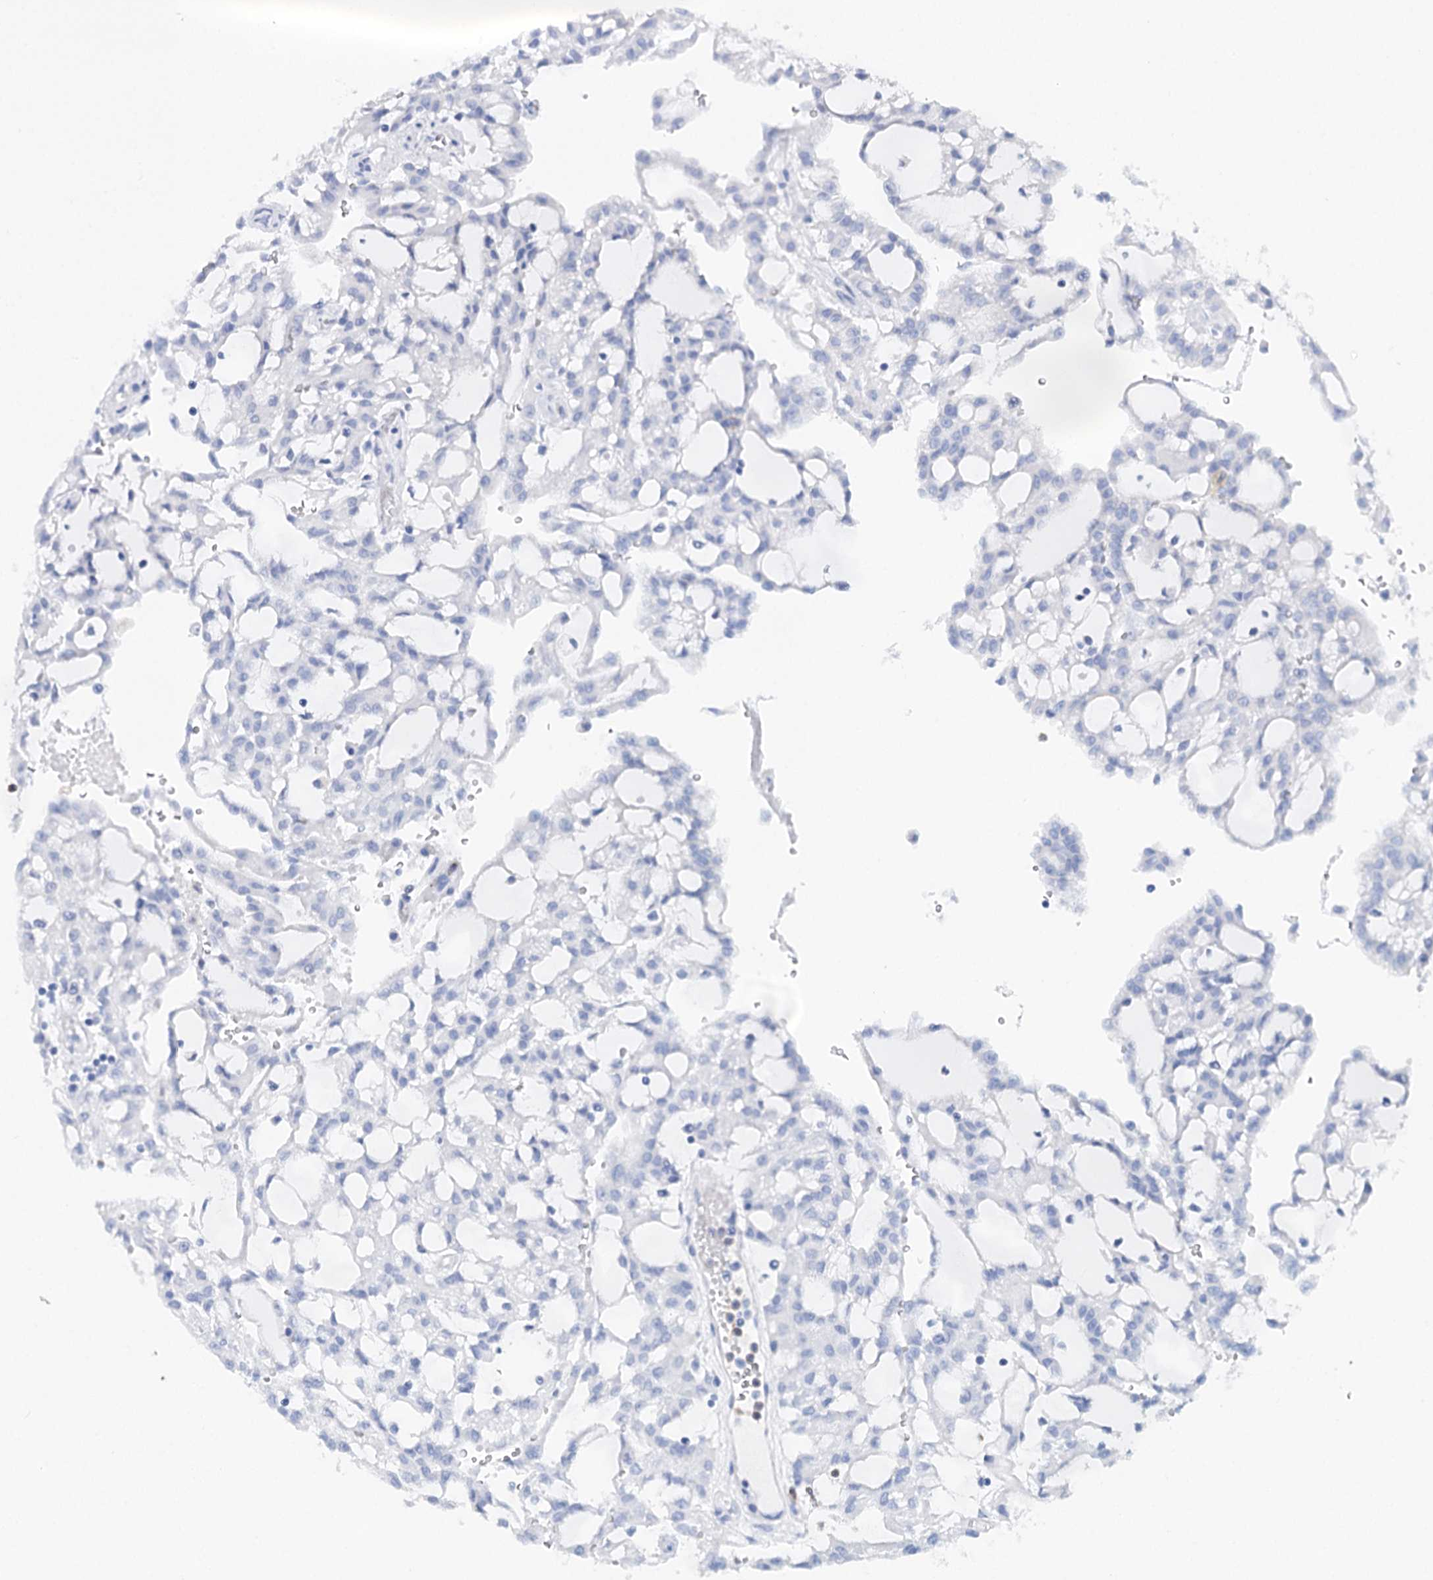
{"staining": {"intensity": "negative", "quantity": "none", "location": "none"}, "tissue": "renal cancer", "cell_type": "Tumor cells", "image_type": "cancer", "snomed": [{"axis": "morphology", "description": "Adenocarcinoma, NOS"}, {"axis": "topography", "description": "Kidney"}], "caption": "Tumor cells are negative for brown protein staining in renal cancer (adenocarcinoma).", "gene": "CEACAM8", "patient": {"sex": "male", "age": 63}}